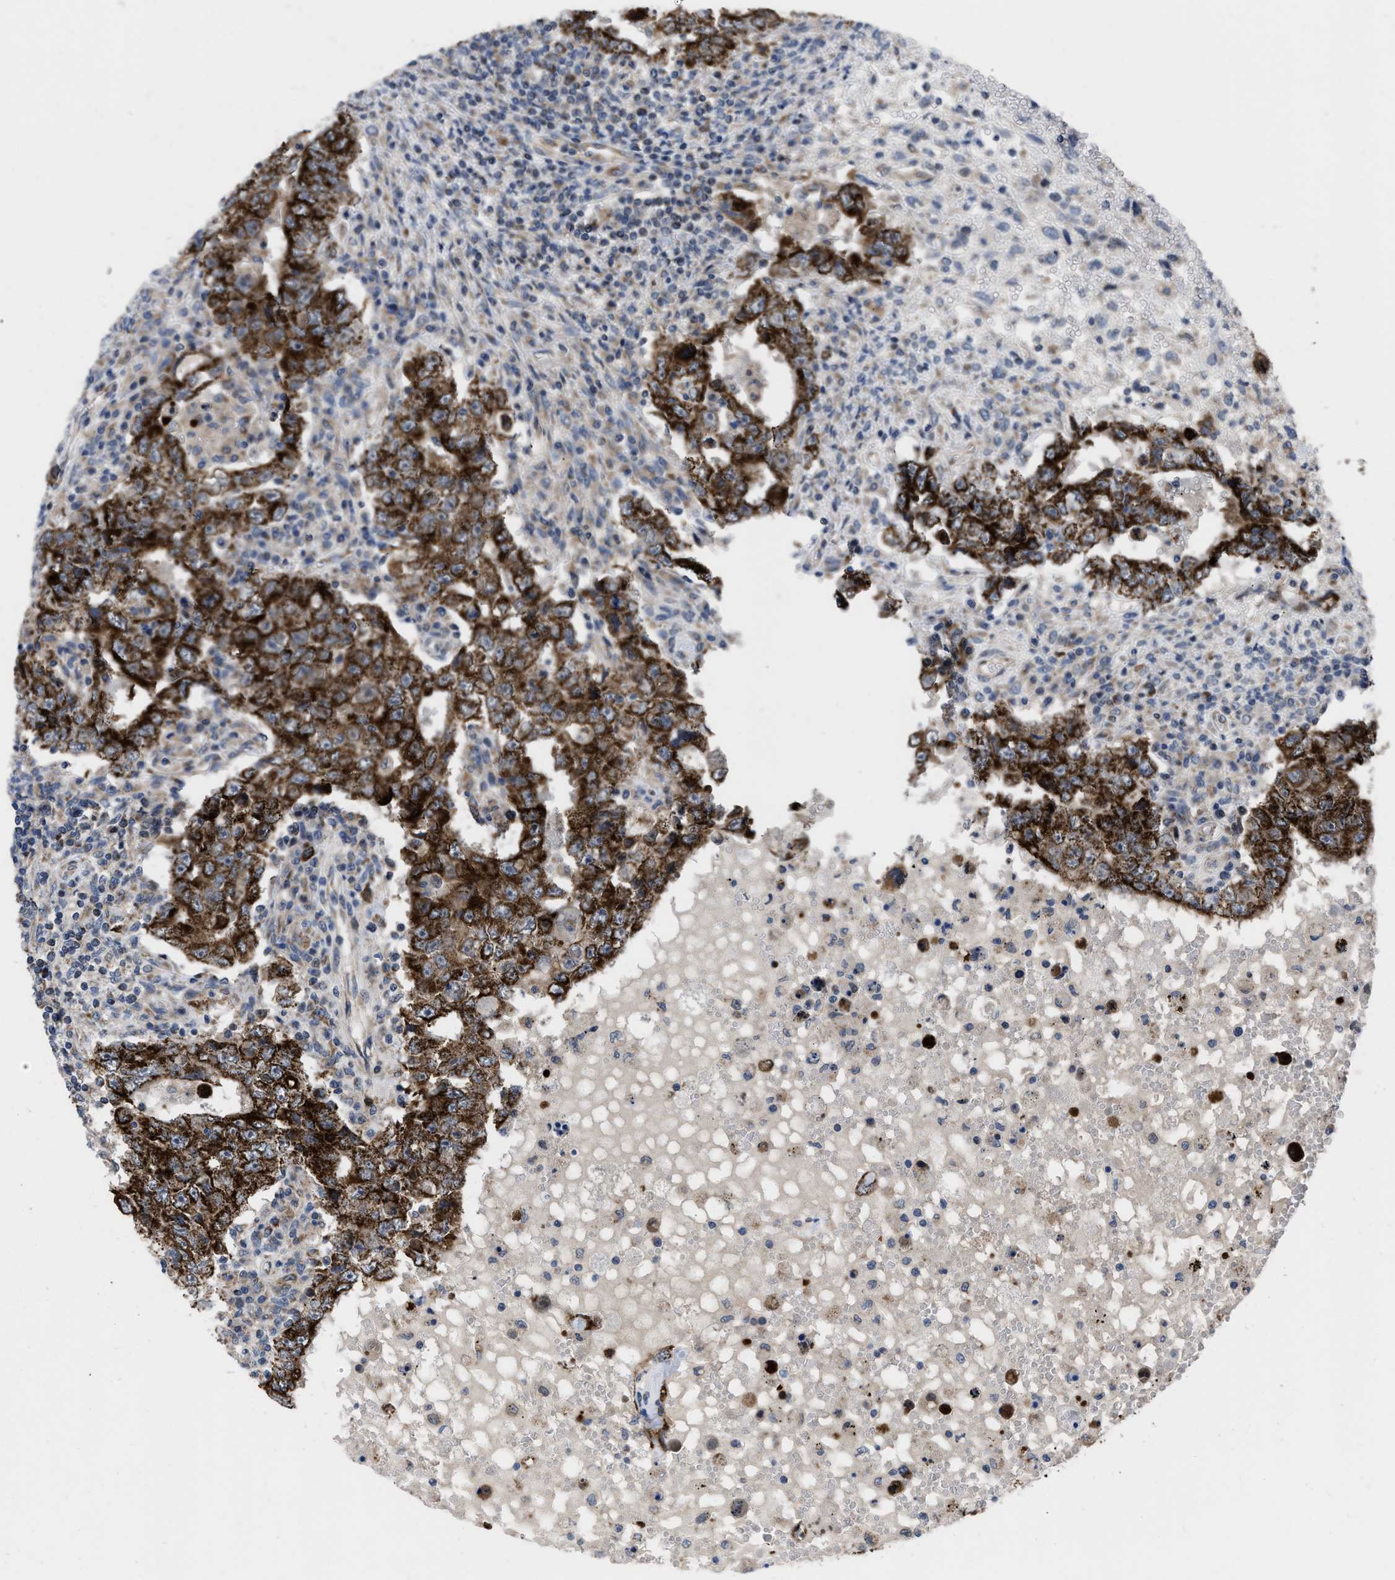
{"staining": {"intensity": "strong", "quantity": ">75%", "location": "cytoplasmic/membranous"}, "tissue": "testis cancer", "cell_type": "Tumor cells", "image_type": "cancer", "snomed": [{"axis": "morphology", "description": "Carcinoma, Embryonal, NOS"}, {"axis": "topography", "description": "Testis"}], "caption": "Immunohistochemical staining of human testis cancer (embryonal carcinoma) exhibits strong cytoplasmic/membranous protein staining in about >75% of tumor cells.", "gene": "AKAP1", "patient": {"sex": "male", "age": 26}}